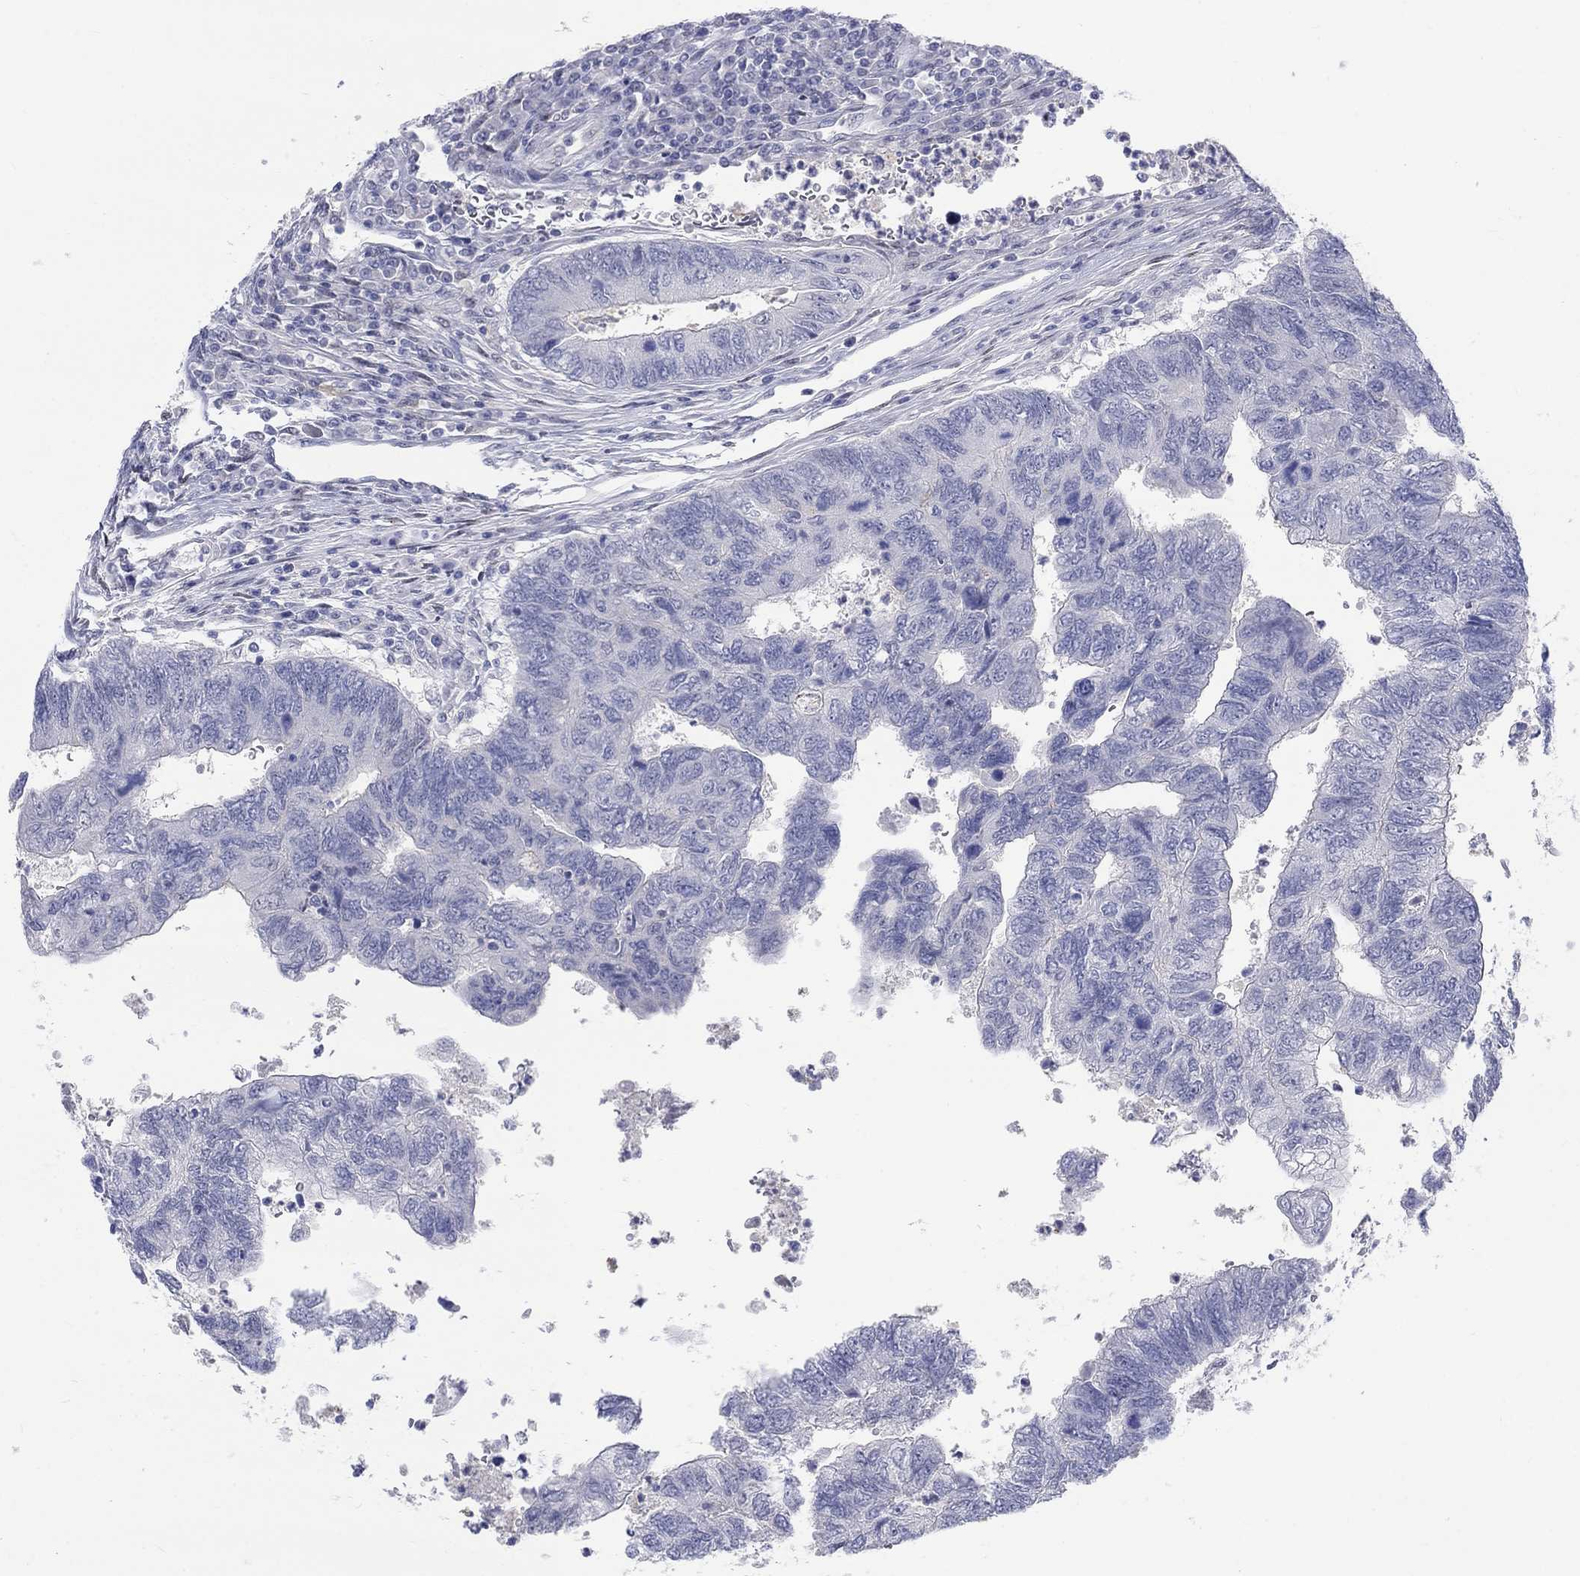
{"staining": {"intensity": "negative", "quantity": "none", "location": "none"}, "tissue": "colorectal cancer", "cell_type": "Tumor cells", "image_type": "cancer", "snomed": [{"axis": "morphology", "description": "Adenocarcinoma, NOS"}, {"axis": "topography", "description": "Colon"}], "caption": "Tumor cells are negative for brown protein staining in adenocarcinoma (colorectal).", "gene": "EGFLAM", "patient": {"sex": "female", "age": 67}}